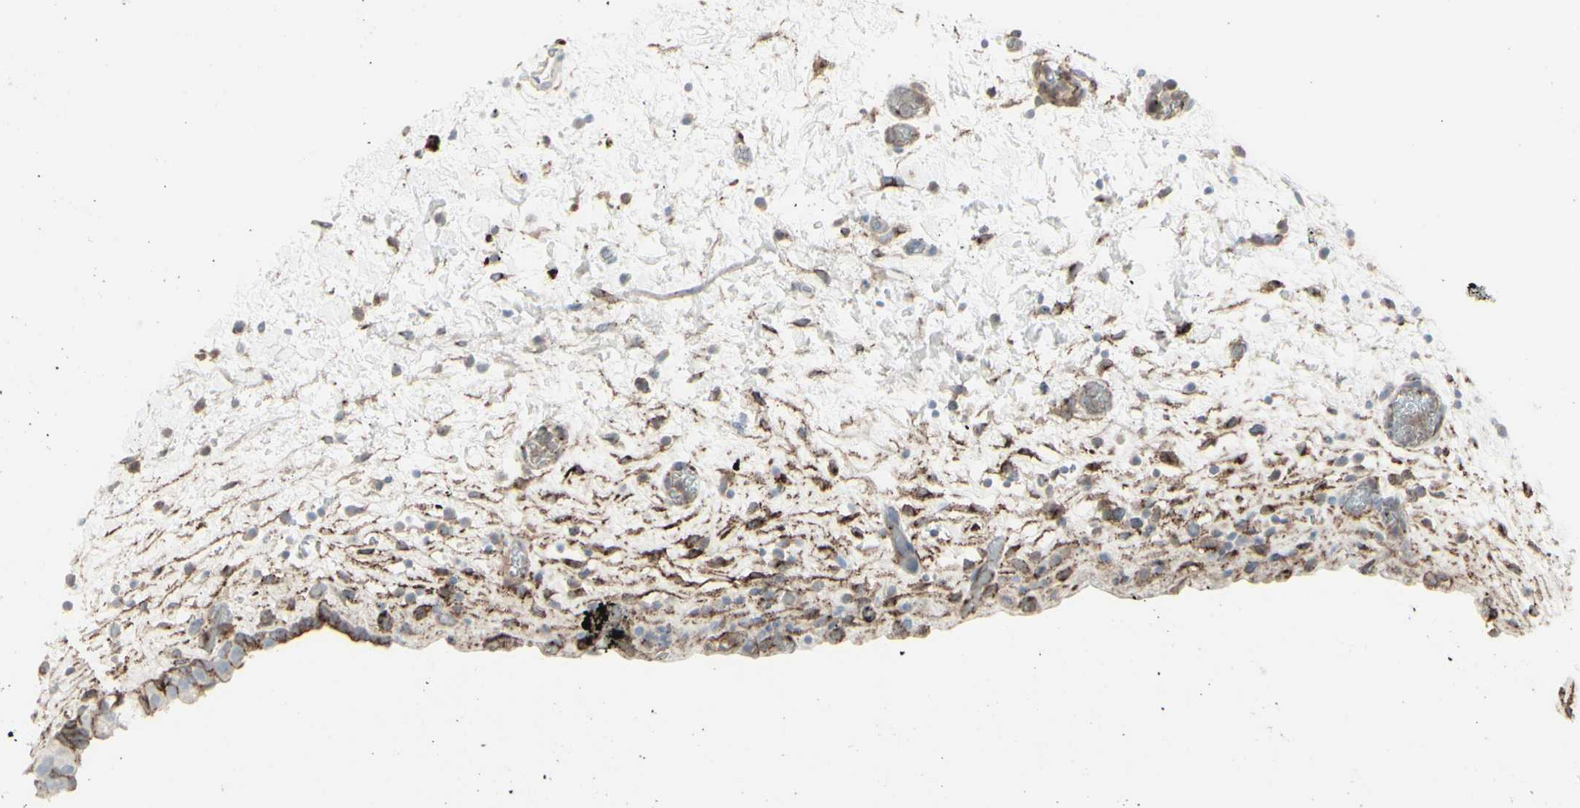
{"staining": {"intensity": "moderate", "quantity": ">75%", "location": "cytoplasmic/membranous"}, "tissue": "urinary bladder", "cell_type": "Urothelial cells", "image_type": "normal", "snomed": [{"axis": "morphology", "description": "Normal tissue, NOS"}, {"axis": "topography", "description": "Urinary bladder"}], "caption": "Immunohistochemistry micrograph of normal urinary bladder stained for a protein (brown), which reveals medium levels of moderate cytoplasmic/membranous positivity in approximately >75% of urothelial cells.", "gene": "GJA1", "patient": {"sex": "female", "age": 64}}